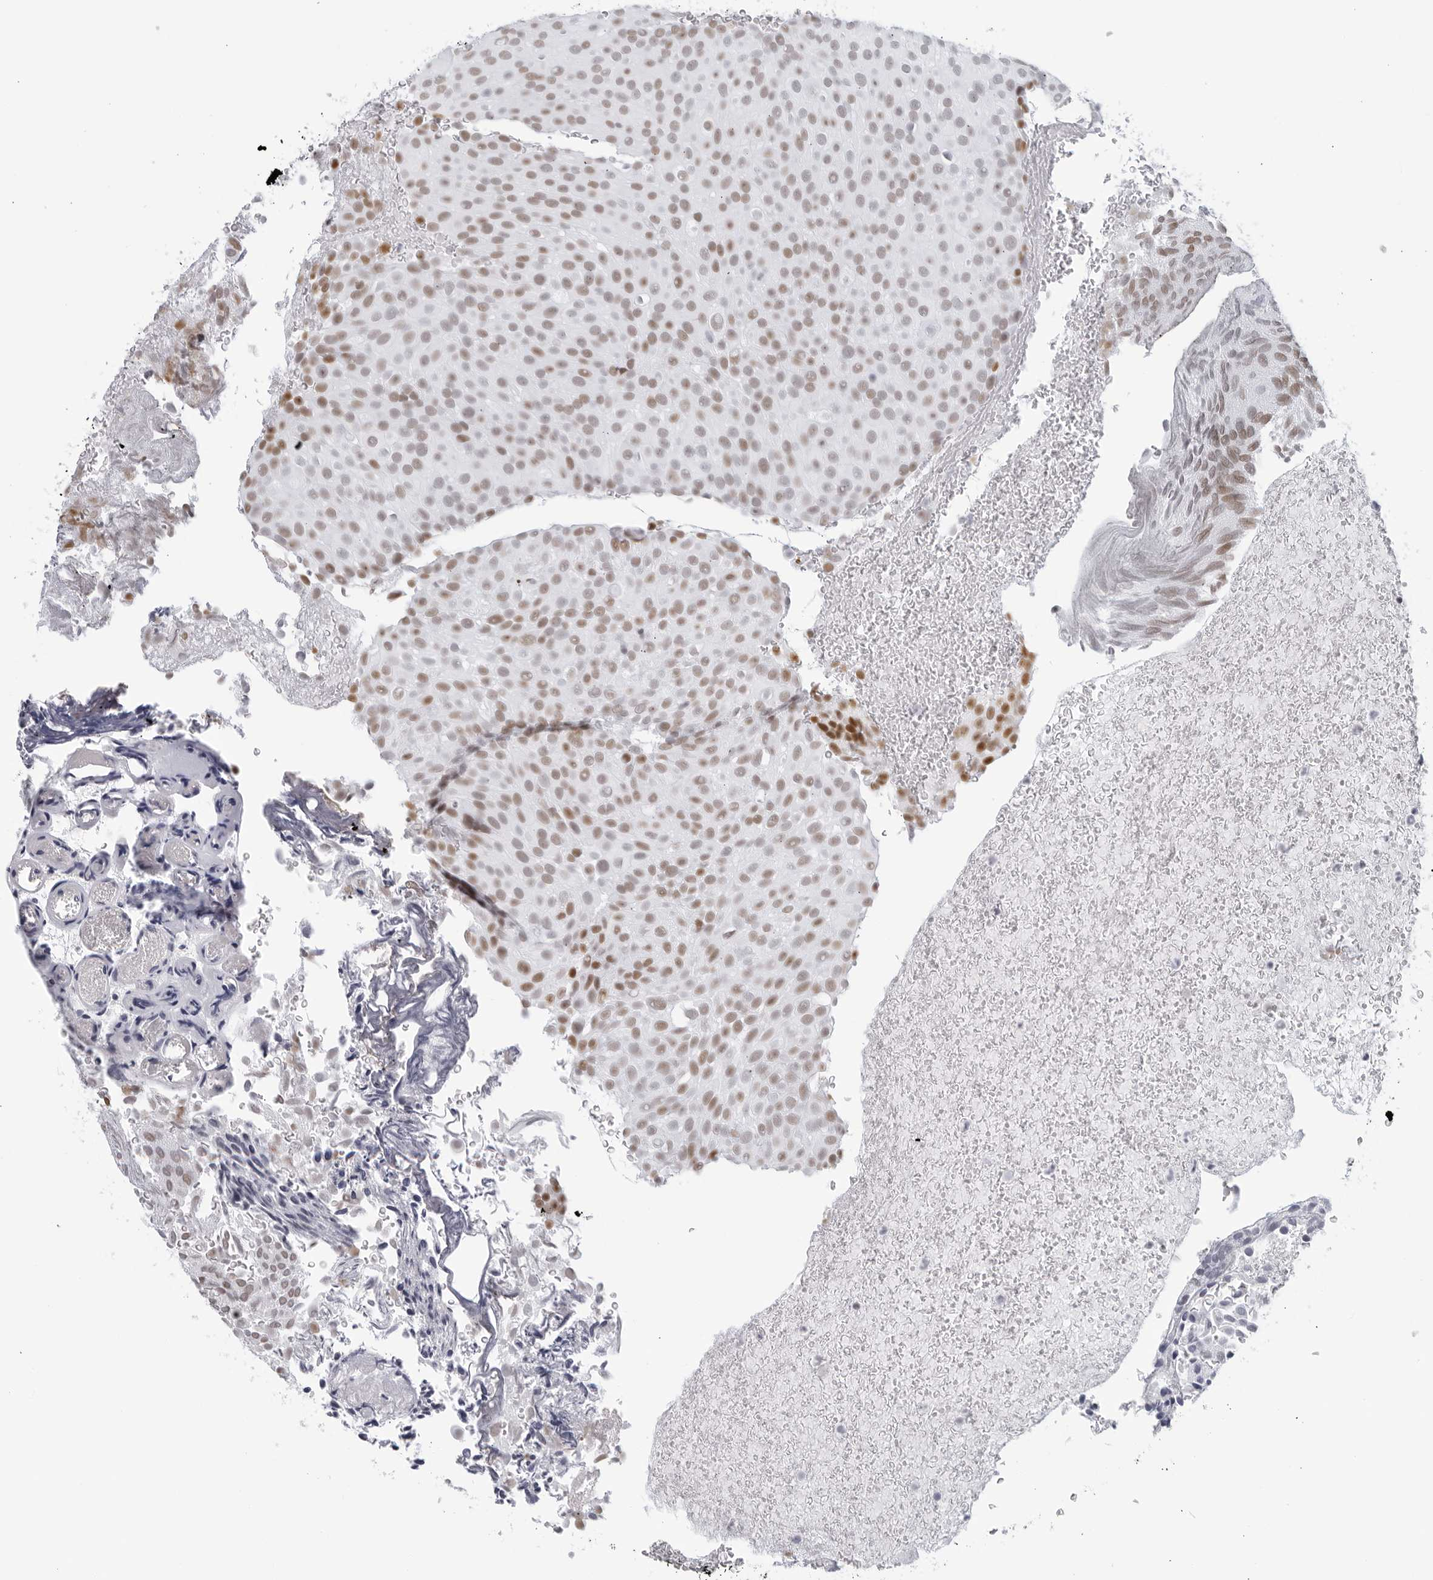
{"staining": {"intensity": "moderate", "quantity": ">75%", "location": "nuclear"}, "tissue": "urothelial cancer", "cell_type": "Tumor cells", "image_type": "cancer", "snomed": [{"axis": "morphology", "description": "Urothelial carcinoma, Low grade"}, {"axis": "topography", "description": "Urinary bladder"}], "caption": "IHC staining of urothelial cancer, which demonstrates medium levels of moderate nuclear expression in about >75% of tumor cells indicating moderate nuclear protein staining. The staining was performed using DAB (3,3'-diaminobenzidine) (brown) for protein detection and nuclei were counterstained in hematoxylin (blue).", "gene": "HP1BP3", "patient": {"sex": "male", "age": 78}}